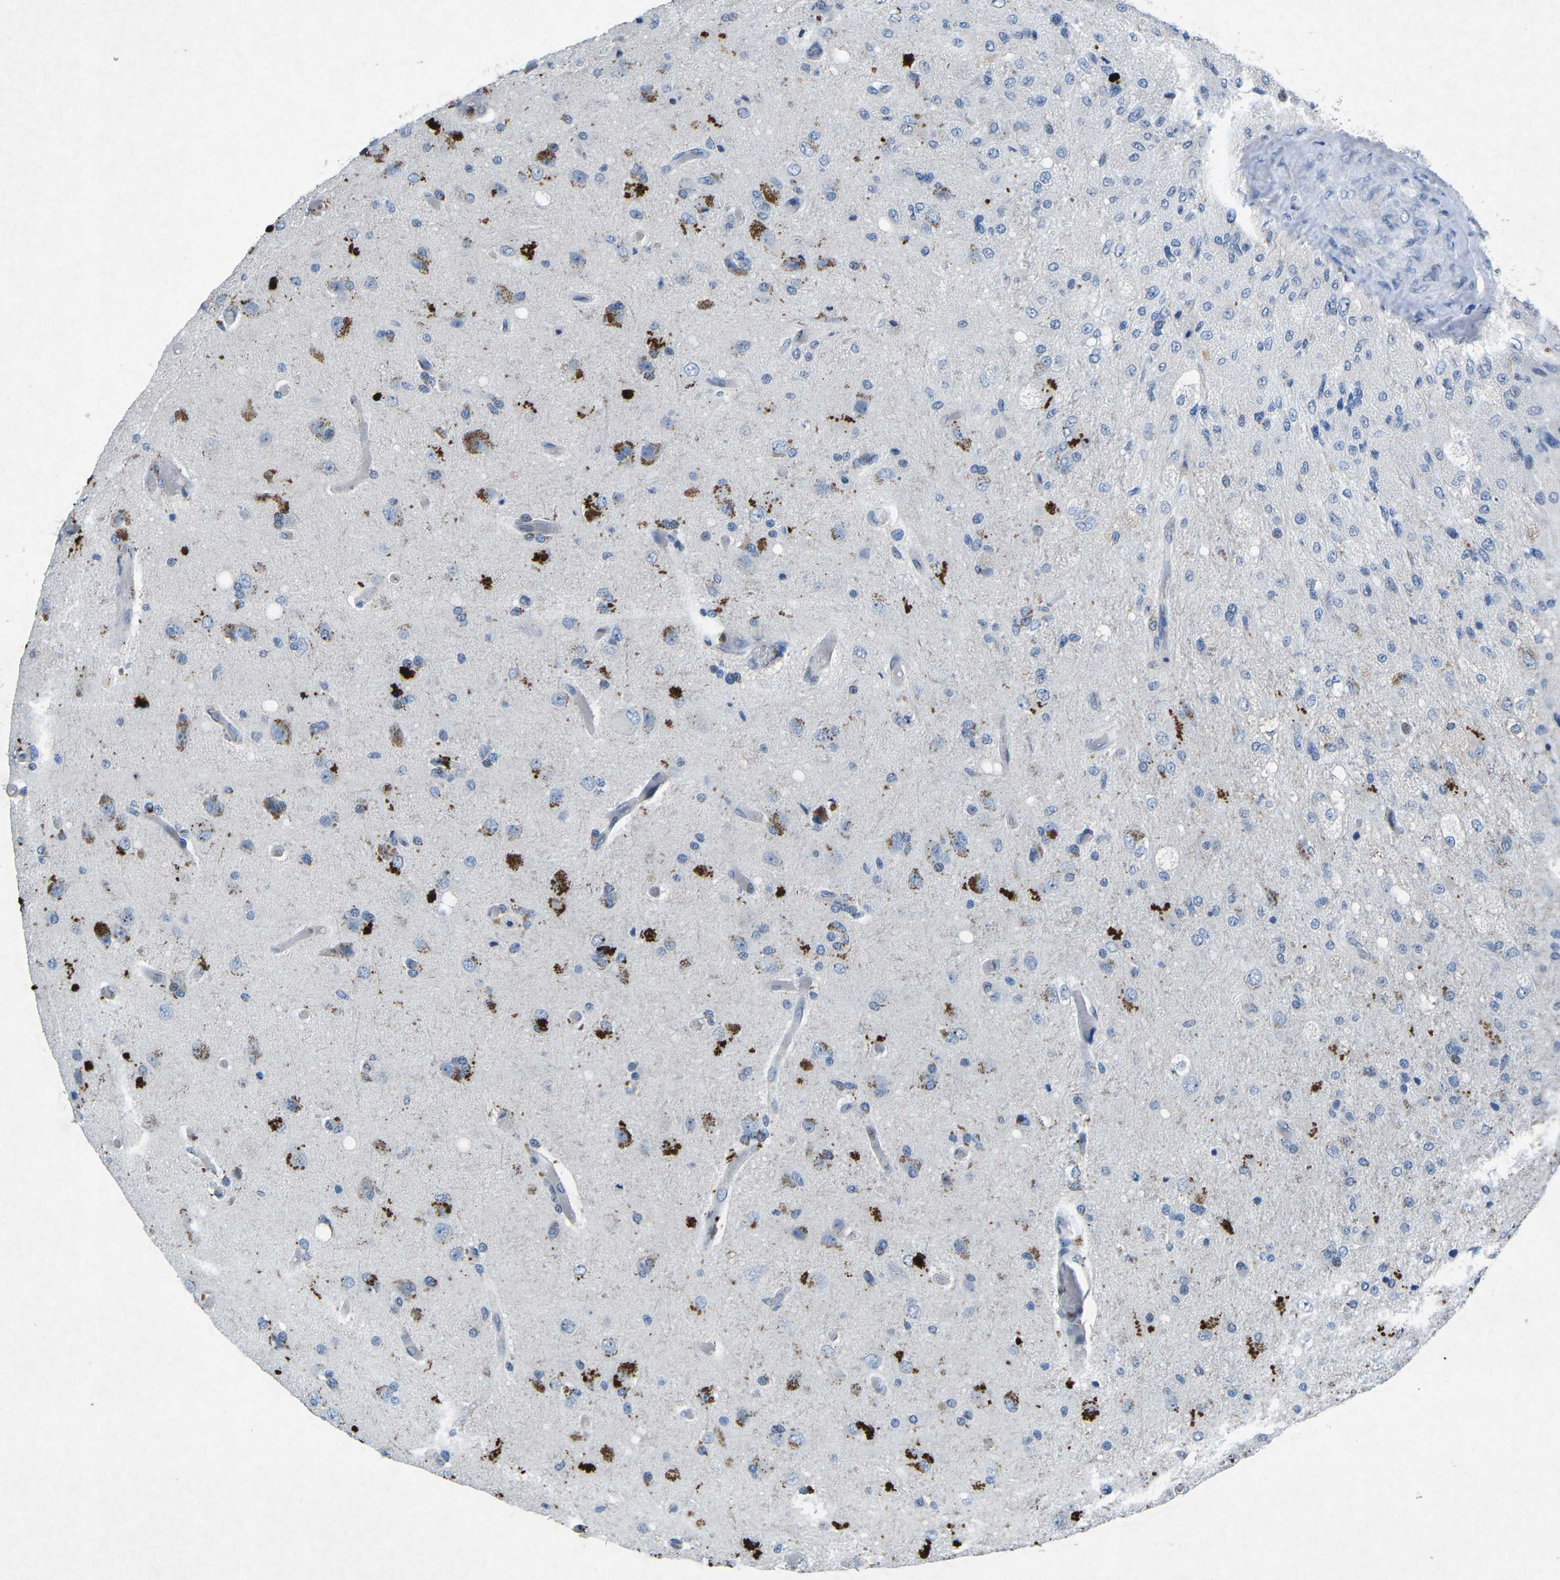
{"staining": {"intensity": "negative", "quantity": "none", "location": "none"}, "tissue": "glioma", "cell_type": "Tumor cells", "image_type": "cancer", "snomed": [{"axis": "morphology", "description": "Normal tissue, NOS"}, {"axis": "morphology", "description": "Glioma, malignant, High grade"}, {"axis": "topography", "description": "Cerebral cortex"}], "caption": "Tumor cells are negative for protein expression in human glioma.", "gene": "PLG", "patient": {"sex": "male", "age": 77}}